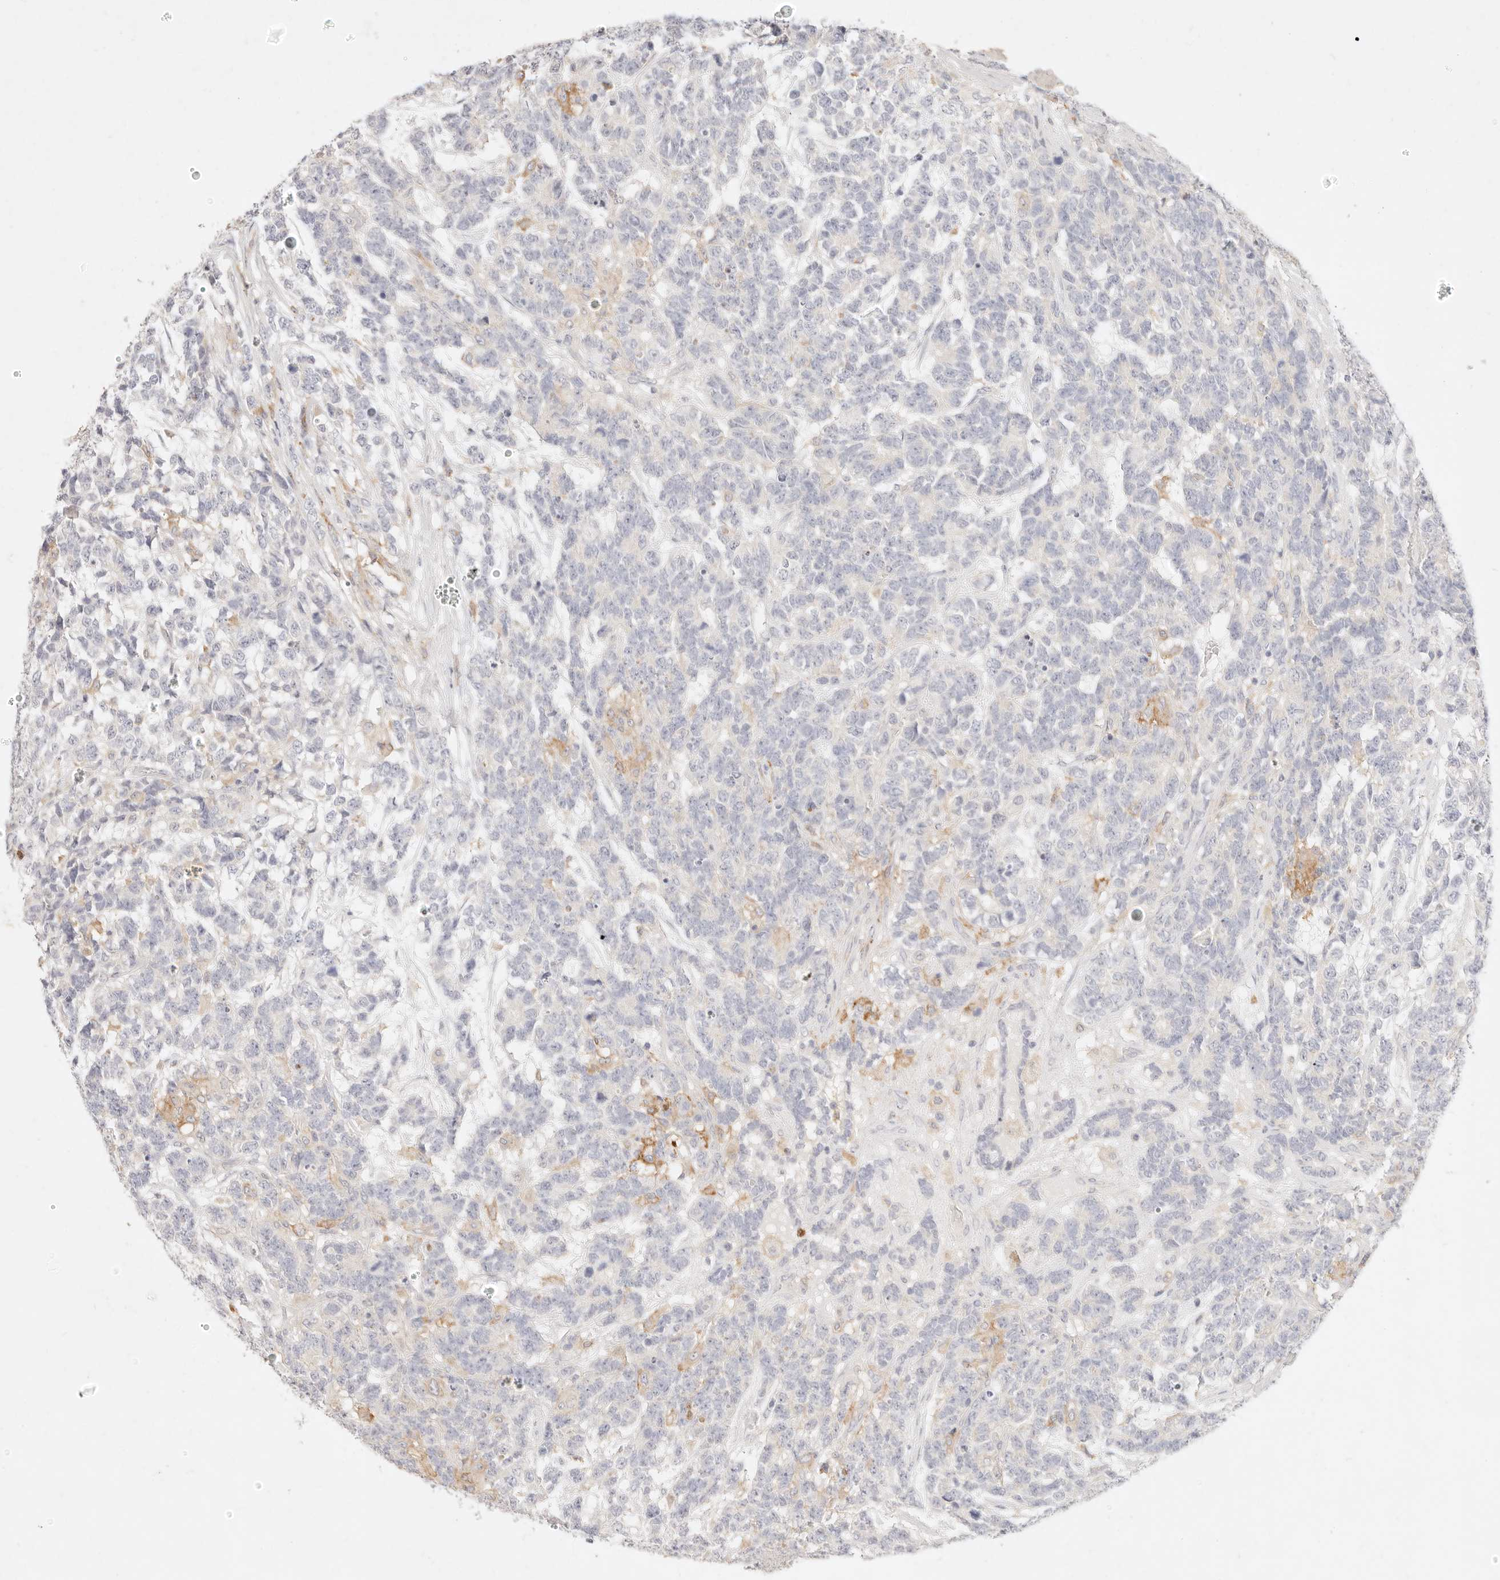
{"staining": {"intensity": "negative", "quantity": "none", "location": "none"}, "tissue": "testis cancer", "cell_type": "Tumor cells", "image_type": "cancer", "snomed": [{"axis": "morphology", "description": "Carcinoma, Embryonal, NOS"}, {"axis": "topography", "description": "Testis"}], "caption": "The immunohistochemistry (IHC) micrograph has no significant expression in tumor cells of testis embryonal carcinoma tissue.", "gene": "GPR84", "patient": {"sex": "male", "age": 26}}